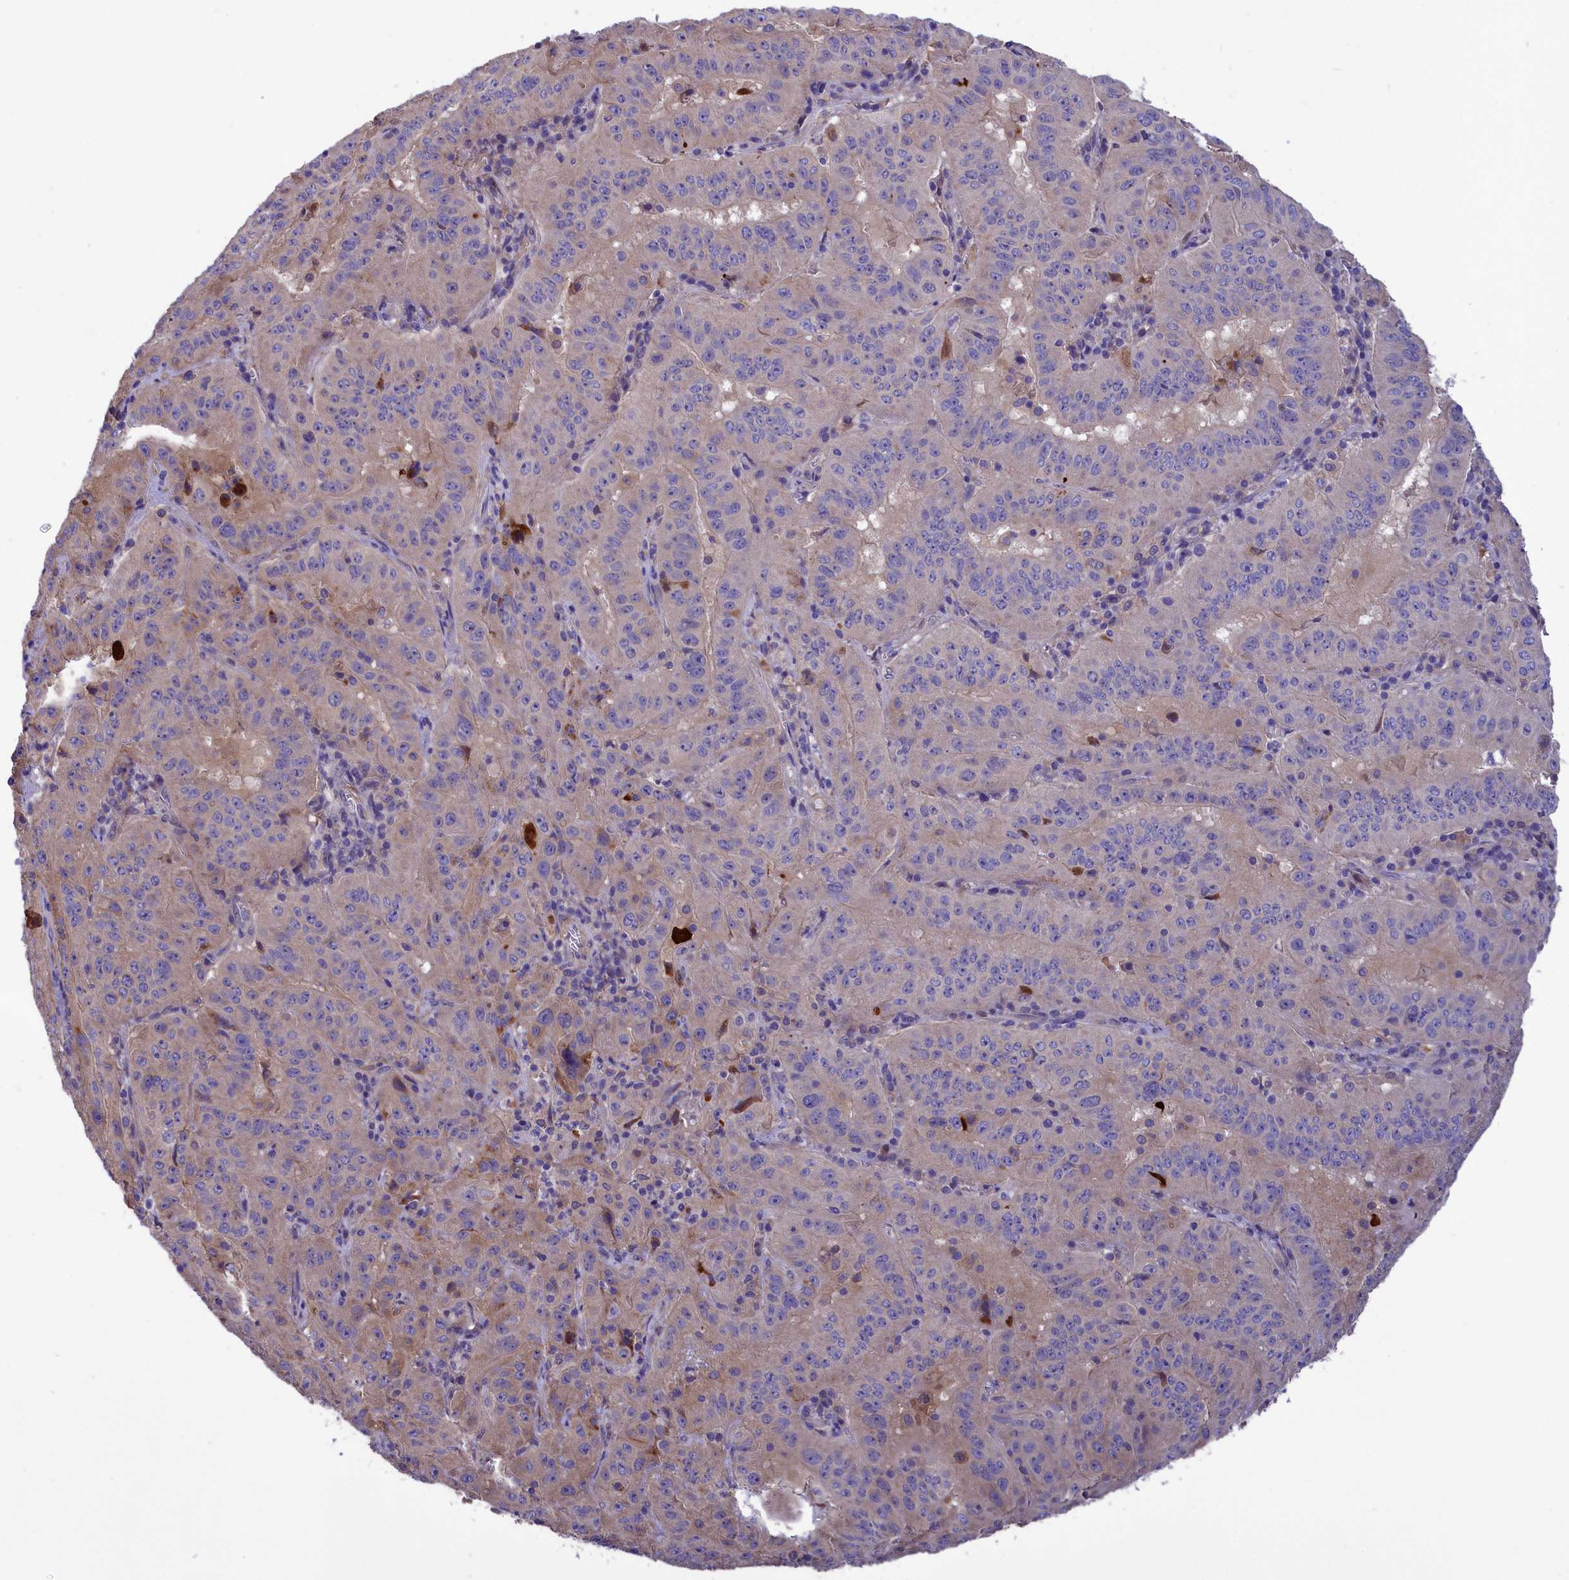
{"staining": {"intensity": "negative", "quantity": "none", "location": "none"}, "tissue": "pancreatic cancer", "cell_type": "Tumor cells", "image_type": "cancer", "snomed": [{"axis": "morphology", "description": "Adenocarcinoma, NOS"}, {"axis": "topography", "description": "Pancreas"}], "caption": "Tumor cells are negative for brown protein staining in adenocarcinoma (pancreatic).", "gene": "AMDHD2", "patient": {"sex": "male", "age": 63}}